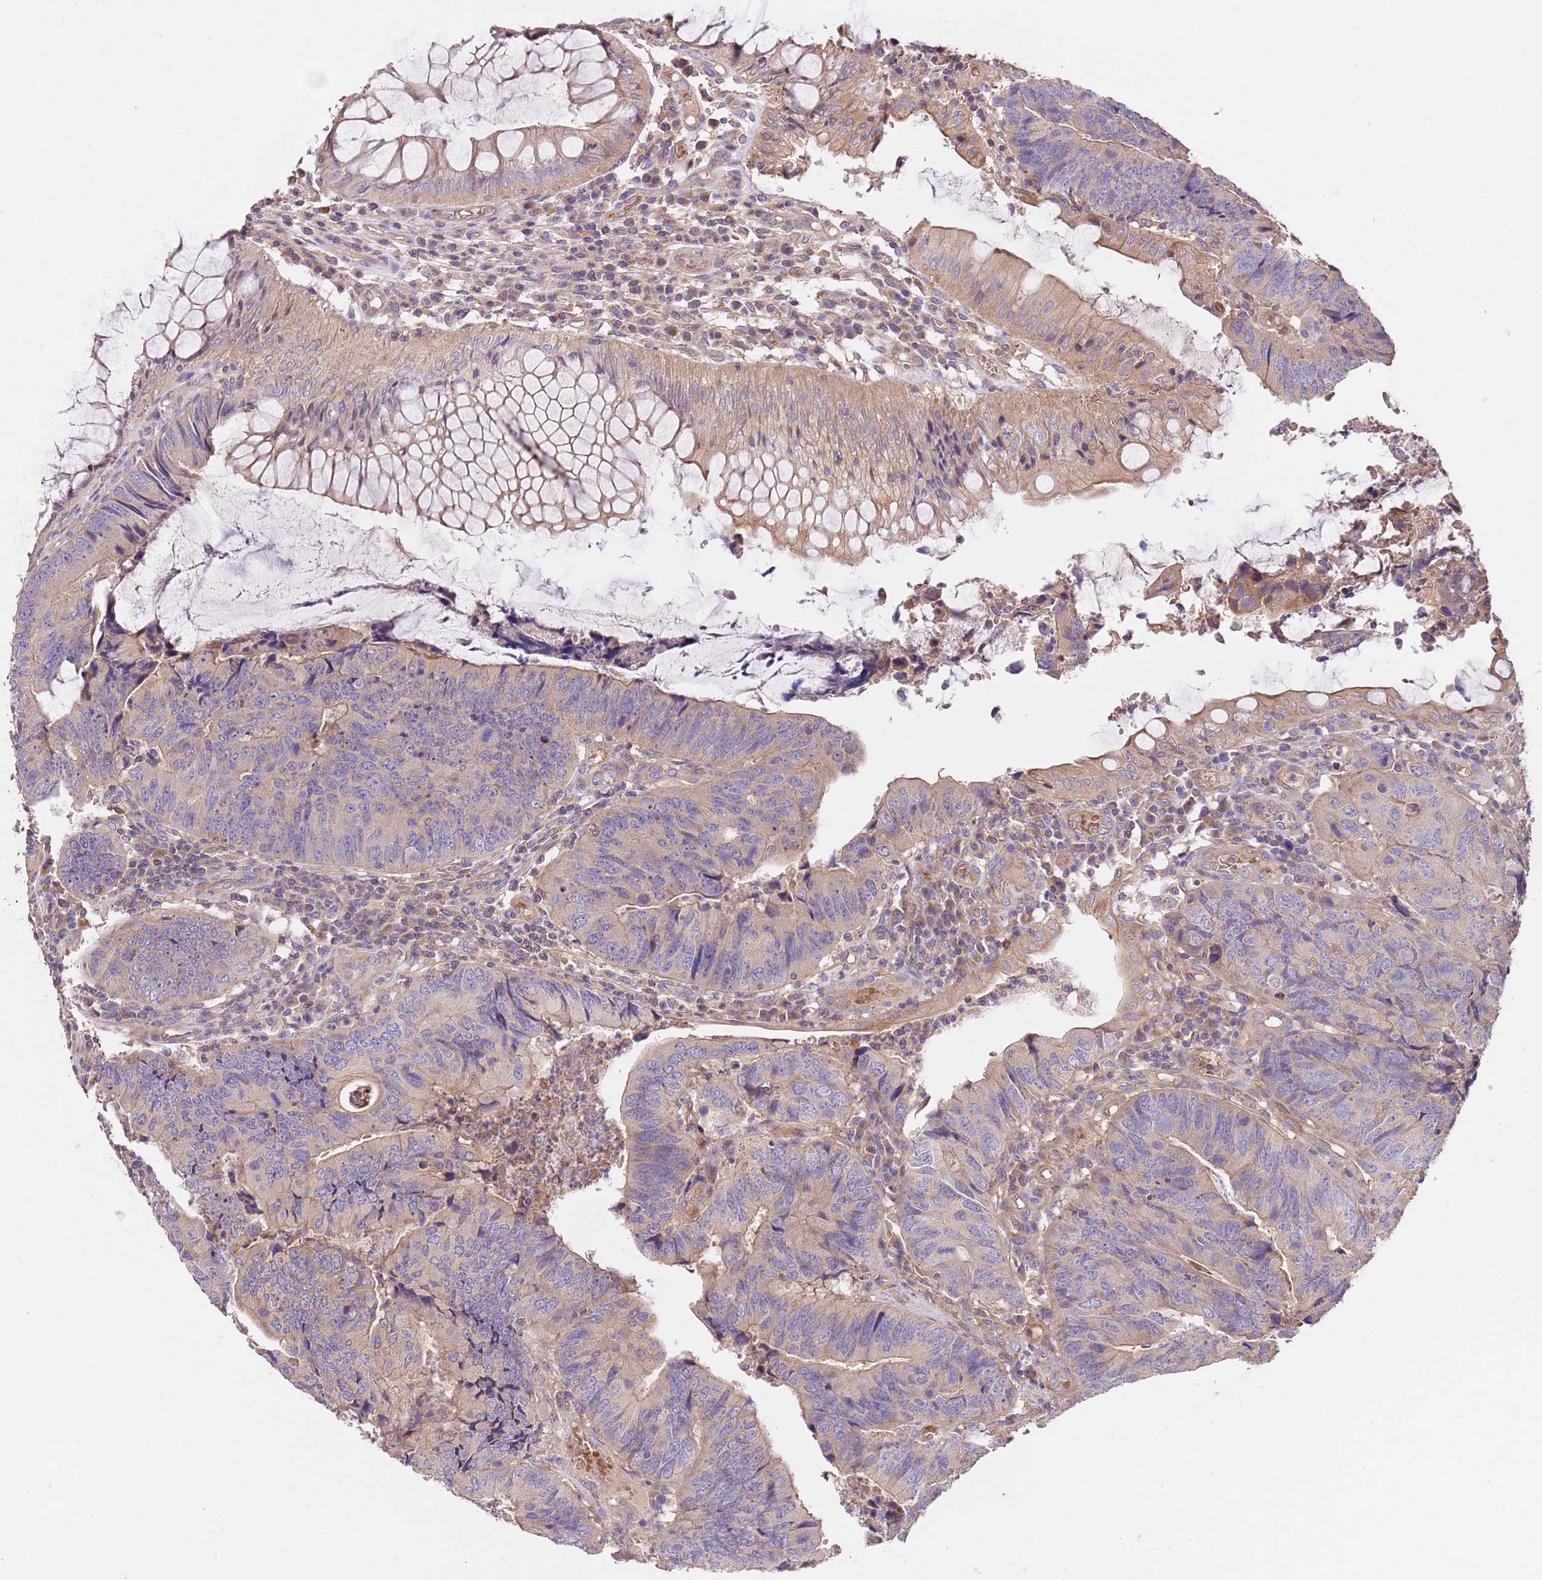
{"staining": {"intensity": "weak", "quantity": ">75%", "location": "cytoplasmic/membranous"}, "tissue": "colorectal cancer", "cell_type": "Tumor cells", "image_type": "cancer", "snomed": [{"axis": "morphology", "description": "Adenocarcinoma, NOS"}, {"axis": "topography", "description": "Colon"}], "caption": "A histopathology image of colorectal cancer stained for a protein shows weak cytoplasmic/membranous brown staining in tumor cells.", "gene": "FAM89B", "patient": {"sex": "female", "age": 67}}